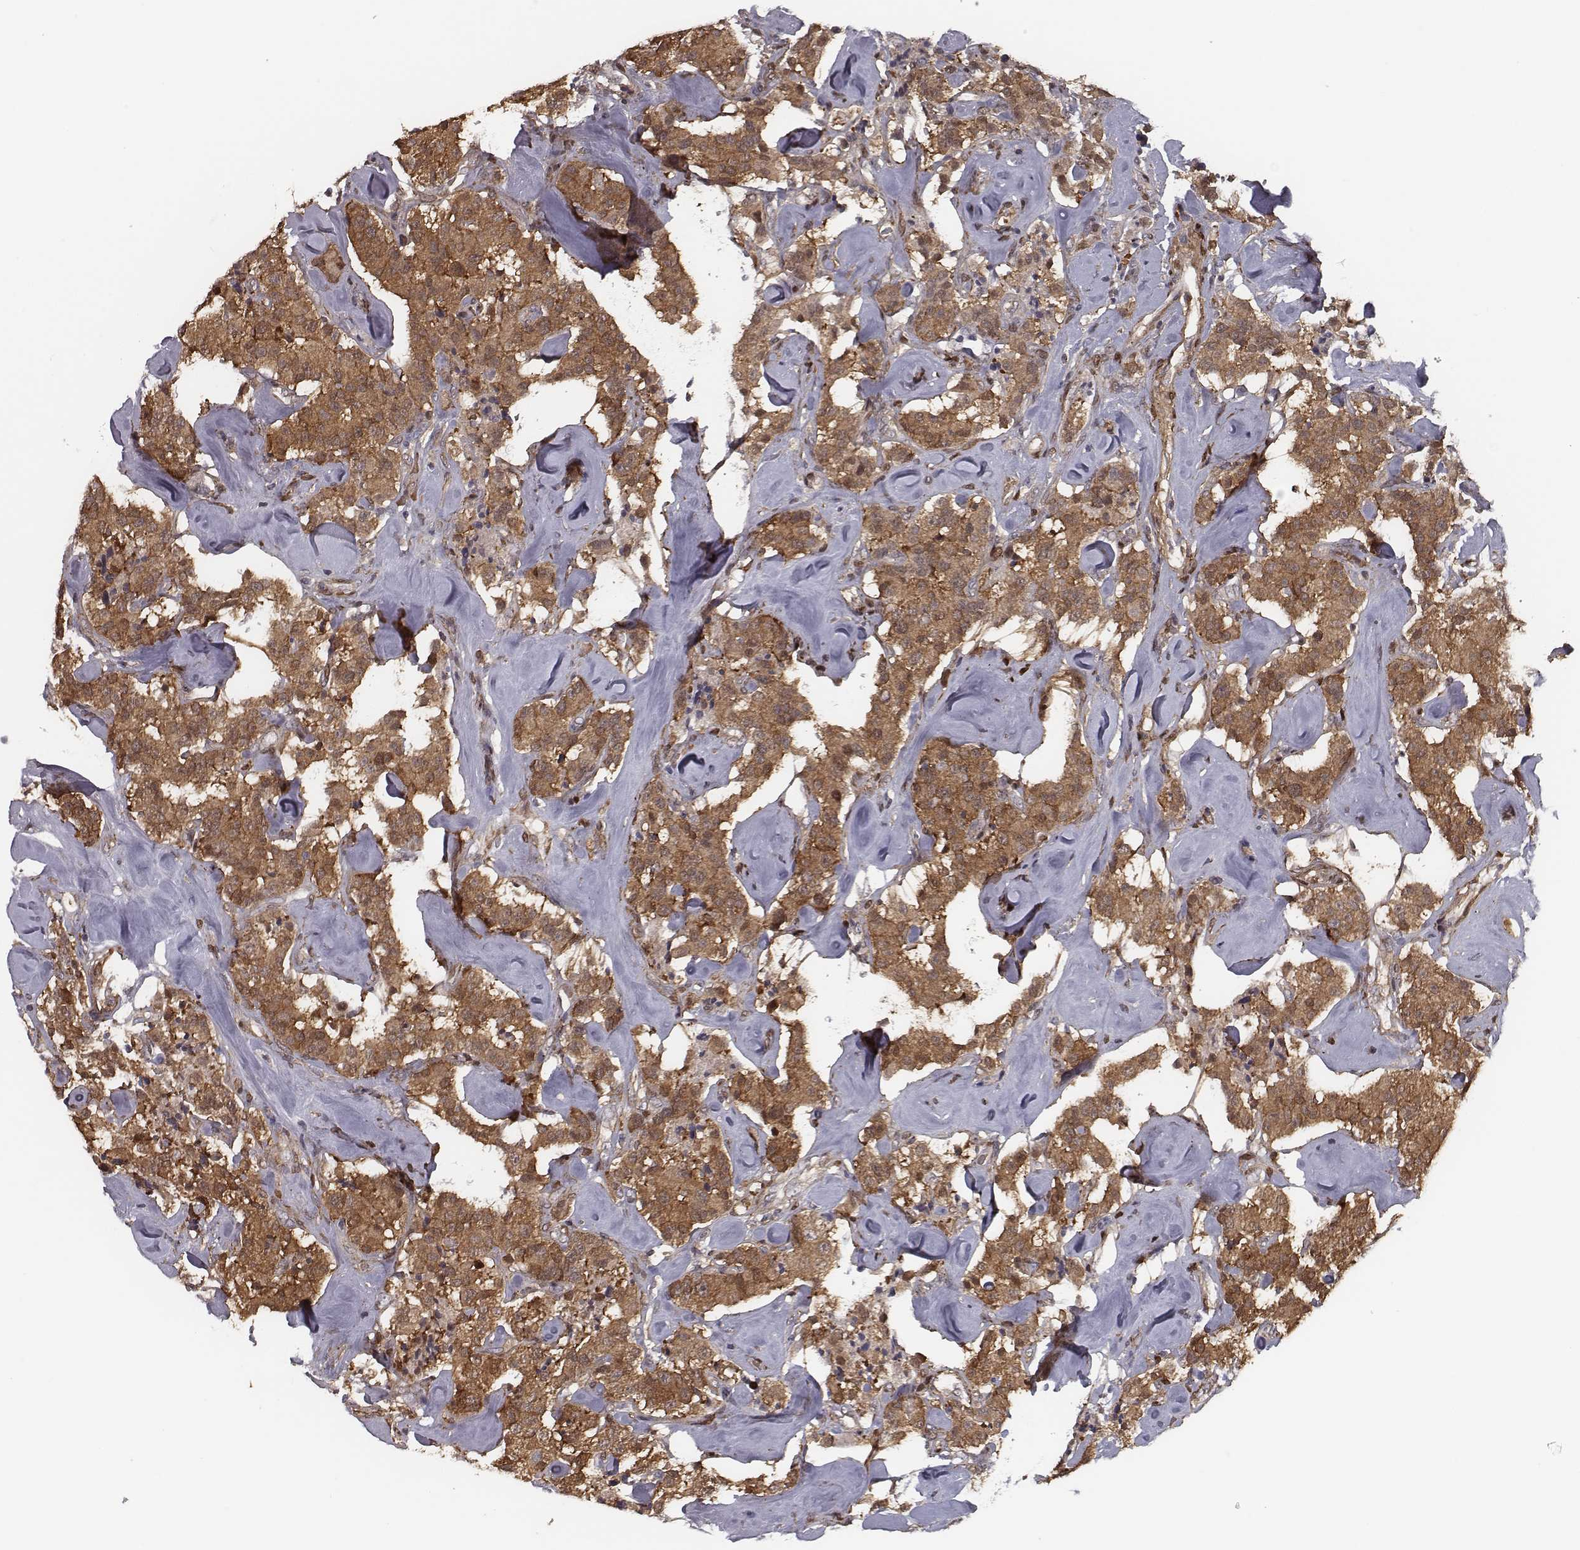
{"staining": {"intensity": "moderate", "quantity": ">75%", "location": "cytoplasmic/membranous"}, "tissue": "carcinoid", "cell_type": "Tumor cells", "image_type": "cancer", "snomed": [{"axis": "morphology", "description": "Carcinoid, malignant, NOS"}, {"axis": "topography", "description": "Pancreas"}], "caption": "A brown stain labels moderate cytoplasmic/membranous staining of a protein in carcinoid tumor cells.", "gene": "ISYNA1", "patient": {"sex": "male", "age": 41}}